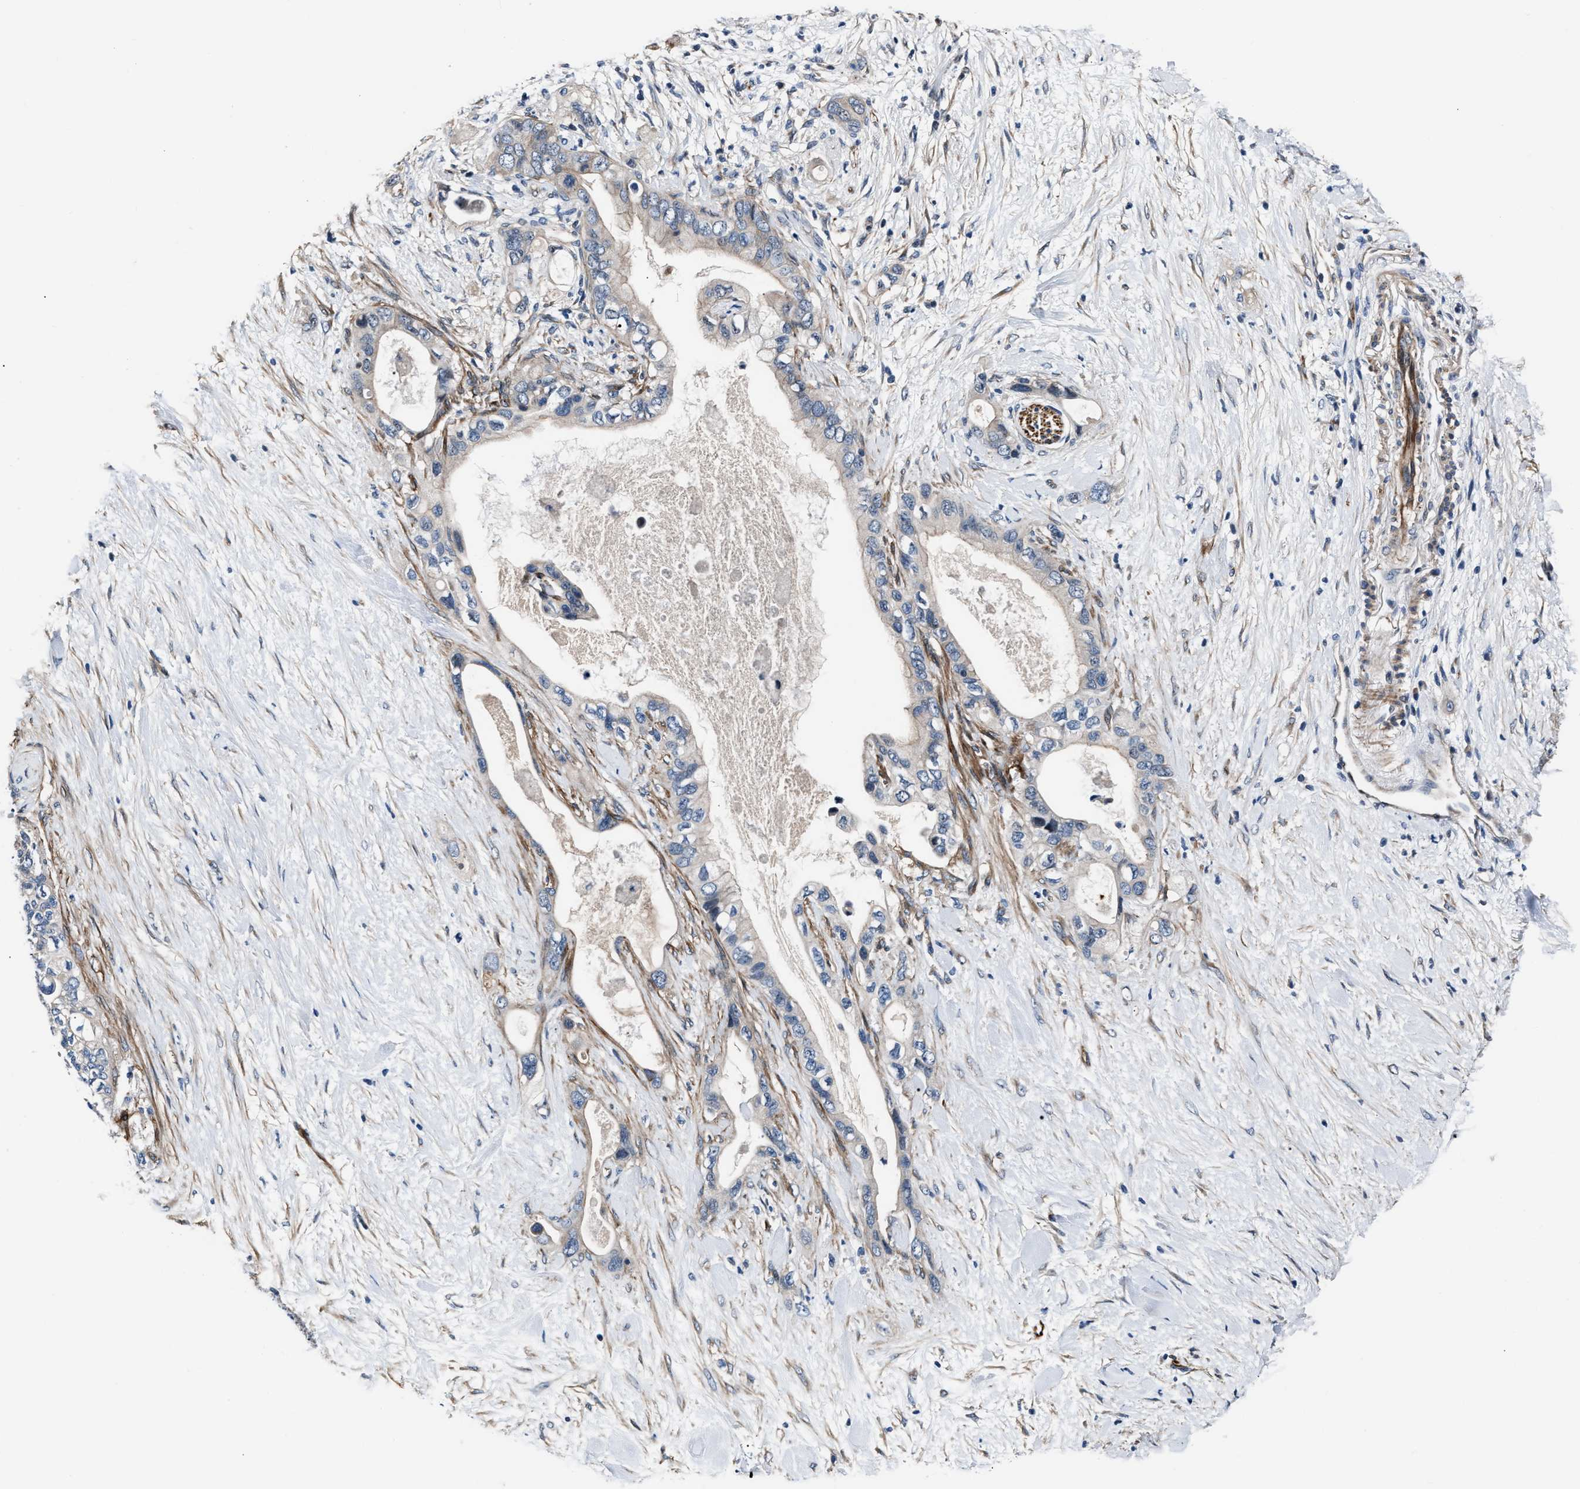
{"staining": {"intensity": "negative", "quantity": "none", "location": "none"}, "tissue": "pancreatic cancer", "cell_type": "Tumor cells", "image_type": "cancer", "snomed": [{"axis": "morphology", "description": "Adenocarcinoma, NOS"}, {"axis": "topography", "description": "Pancreas"}], "caption": "Human adenocarcinoma (pancreatic) stained for a protein using immunohistochemistry (IHC) reveals no positivity in tumor cells.", "gene": "MPDZ", "patient": {"sex": "female", "age": 56}}